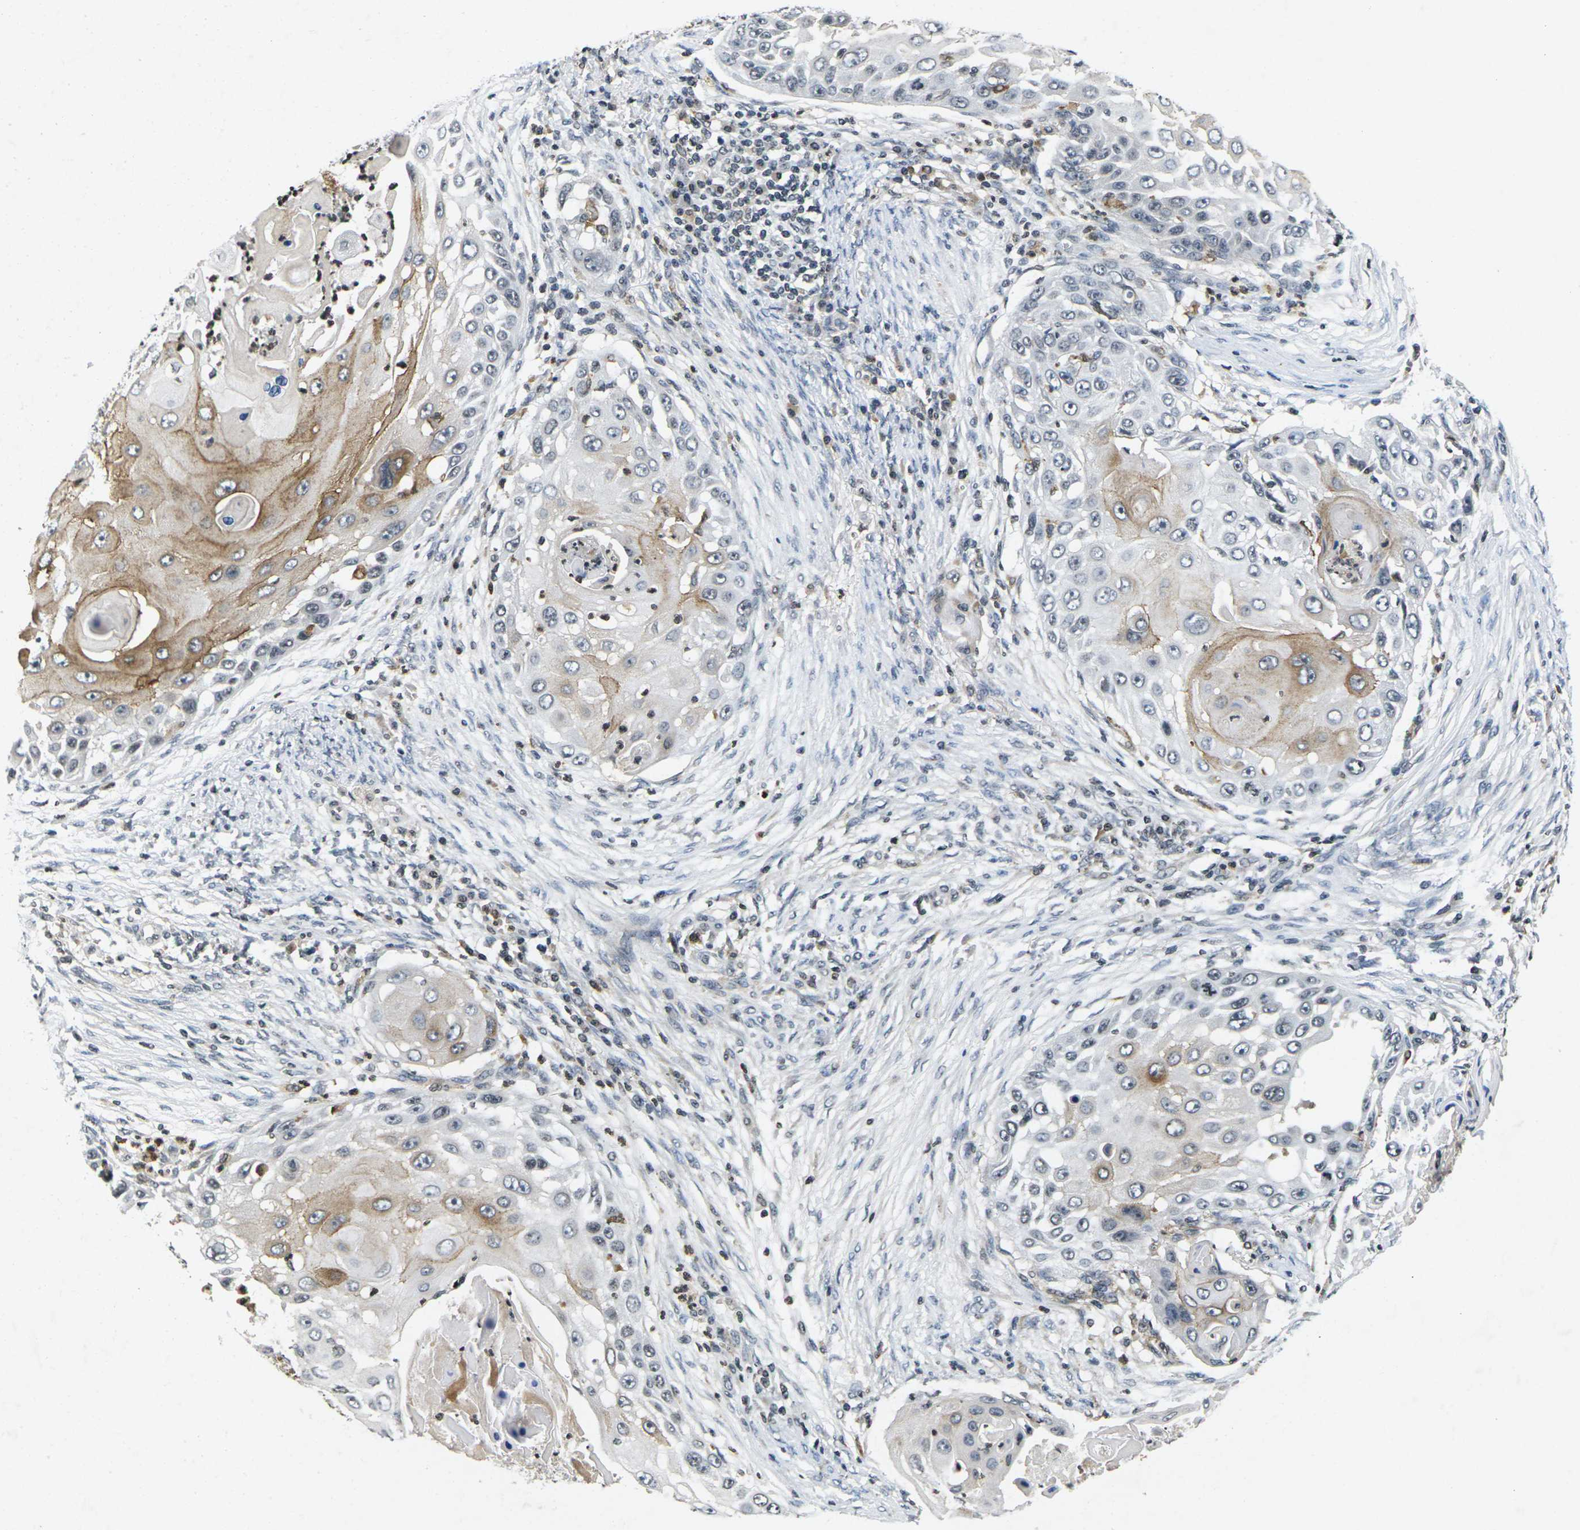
{"staining": {"intensity": "moderate", "quantity": "<25%", "location": "cytoplasmic/membranous"}, "tissue": "skin cancer", "cell_type": "Tumor cells", "image_type": "cancer", "snomed": [{"axis": "morphology", "description": "Squamous cell carcinoma, NOS"}, {"axis": "topography", "description": "Skin"}], "caption": "Tumor cells reveal moderate cytoplasmic/membranous expression in approximately <25% of cells in skin squamous cell carcinoma.", "gene": "C1QC", "patient": {"sex": "female", "age": 44}}